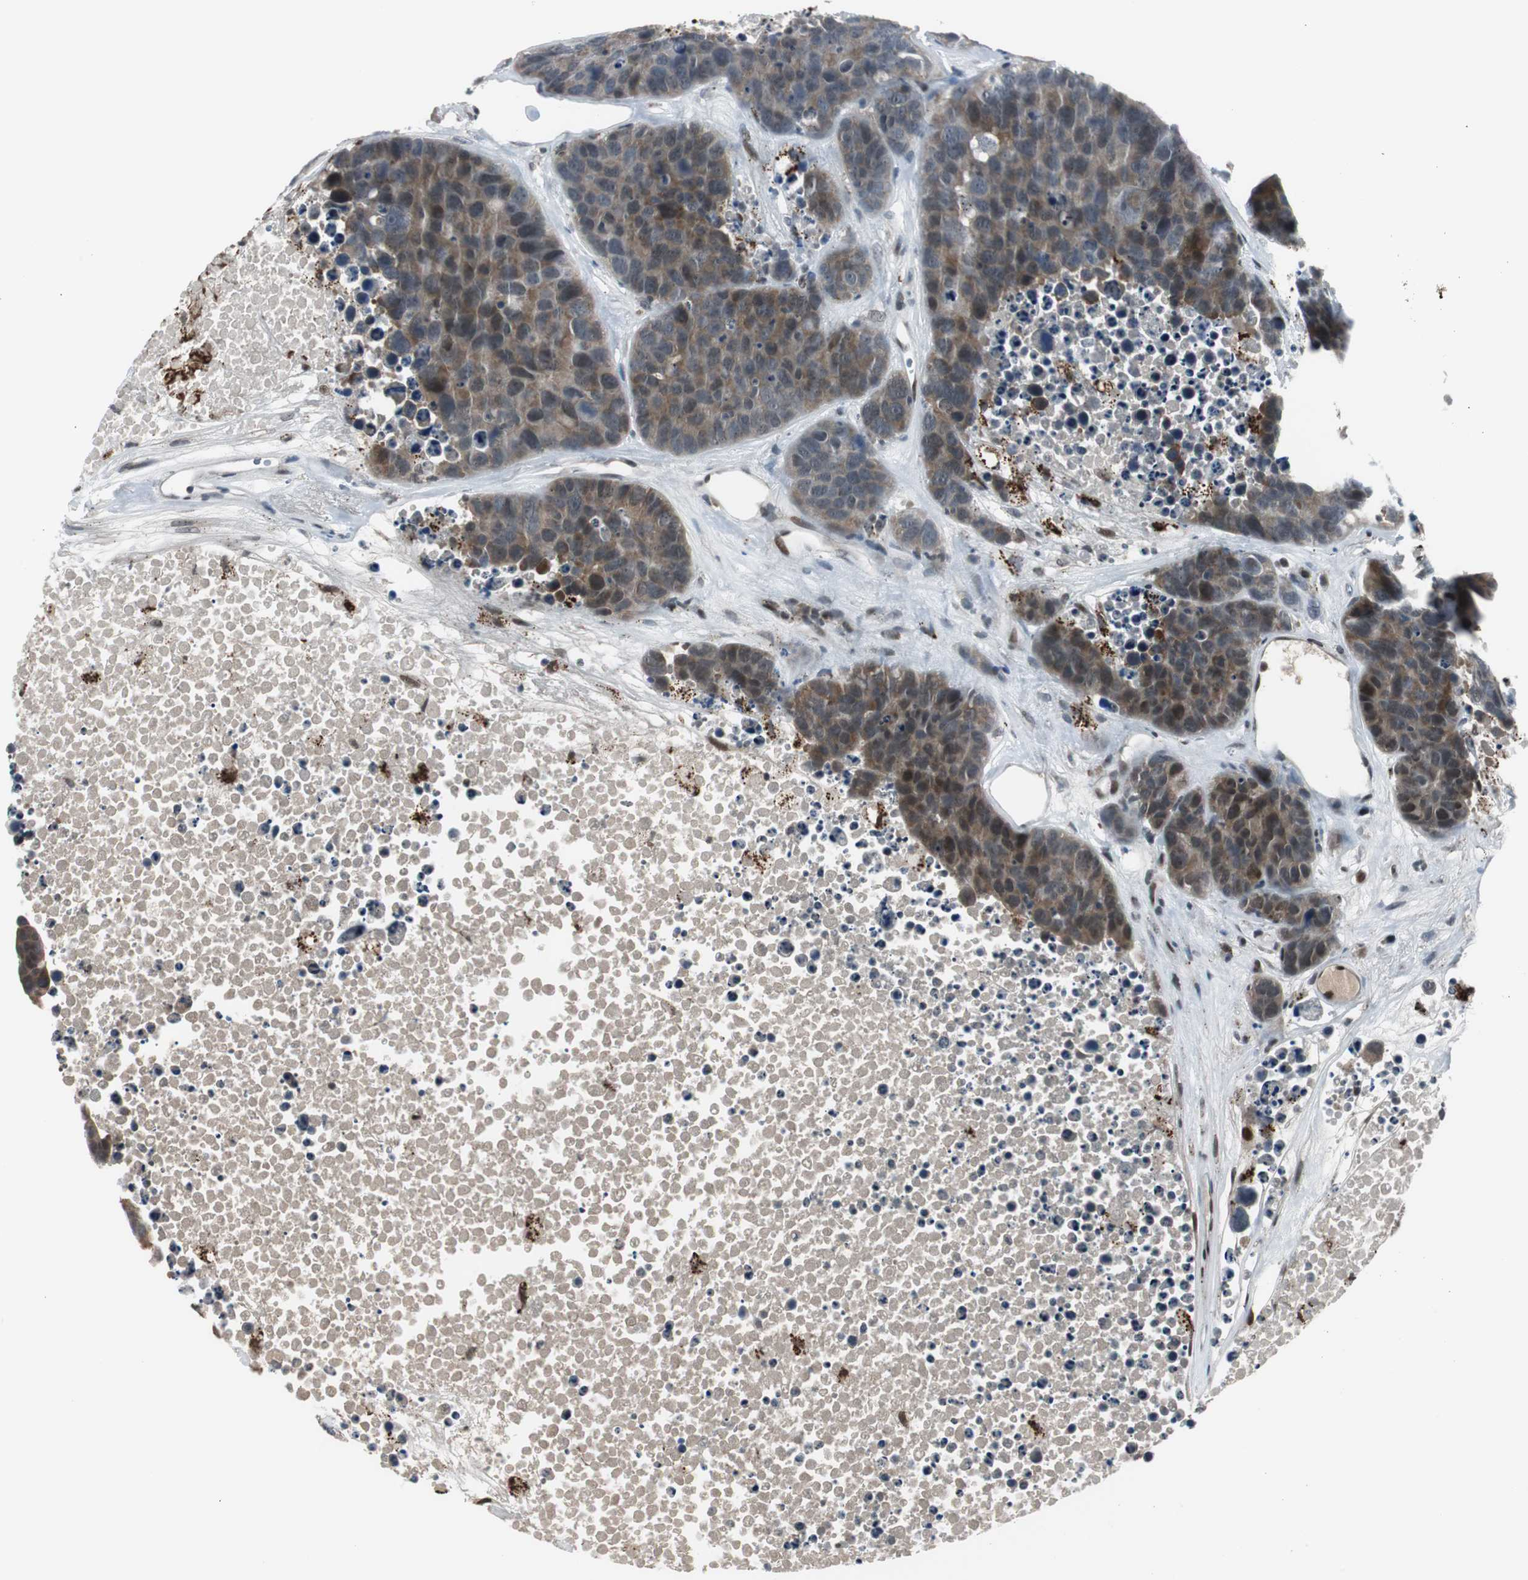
{"staining": {"intensity": "moderate", "quantity": ">75%", "location": "cytoplasmic/membranous"}, "tissue": "carcinoid", "cell_type": "Tumor cells", "image_type": "cancer", "snomed": [{"axis": "morphology", "description": "Carcinoid, malignant, NOS"}, {"axis": "topography", "description": "Lung"}], "caption": "This photomicrograph shows carcinoid (malignant) stained with immunohistochemistry to label a protein in brown. The cytoplasmic/membranous of tumor cells show moderate positivity for the protein. Nuclei are counter-stained blue.", "gene": "BOLA1", "patient": {"sex": "male", "age": 60}}